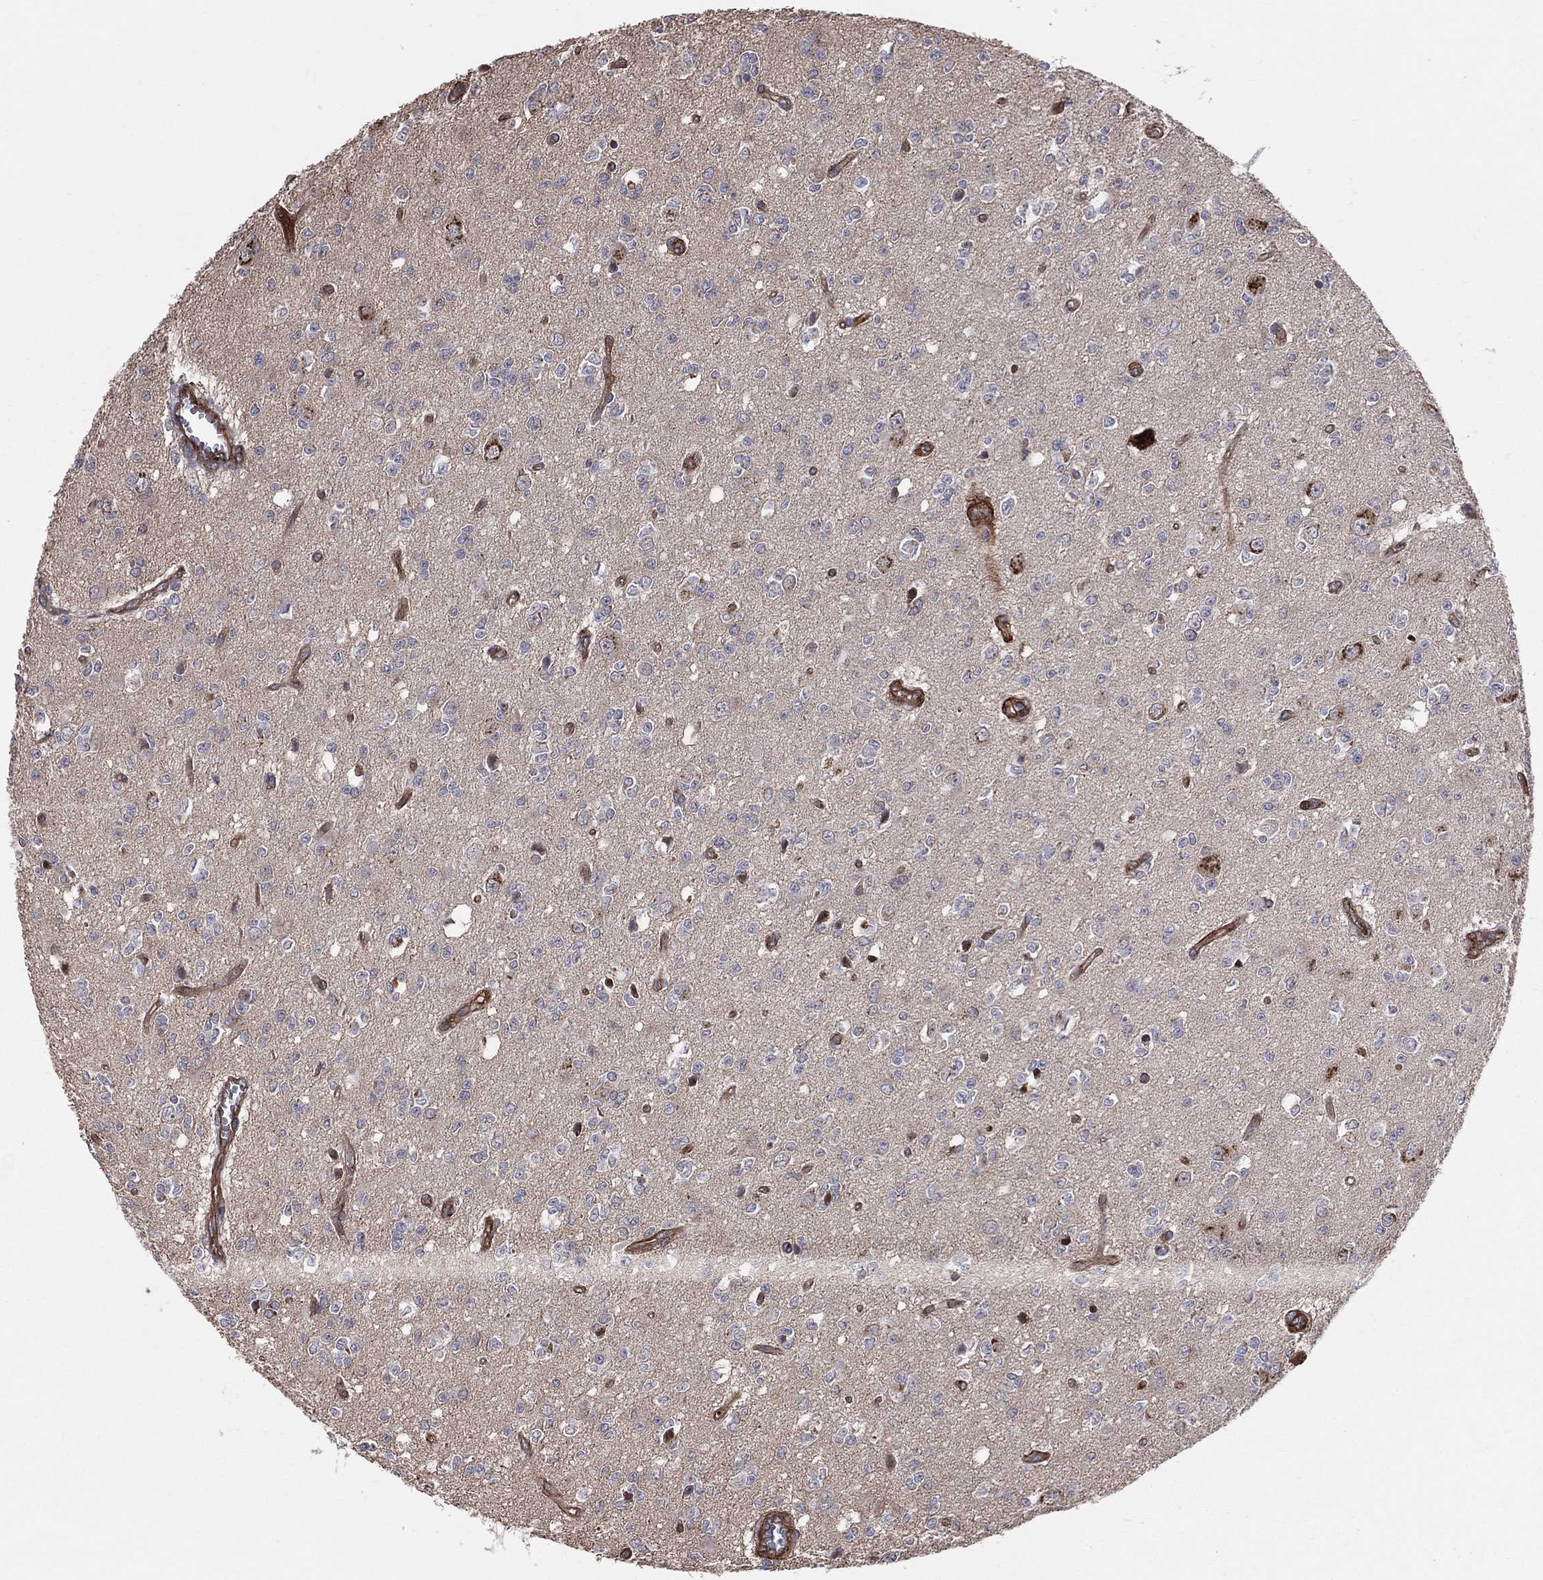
{"staining": {"intensity": "negative", "quantity": "none", "location": "none"}, "tissue": "glioma", "cell_type": "Tumor cells", "image_type": "cancer", "snomed": [{"axis": "morphology", "description": "Glioma, malignant, Low grade"}, {"axis": "topography", "description": "Brain"}], "caption": "A high-resolution photomicrograph shows immunohistochemistry staining of glioma, which reveals no significant expression in tumor cells.", "gene": "ENTPD1", "patient": {"sex": "female", "age": 45}}